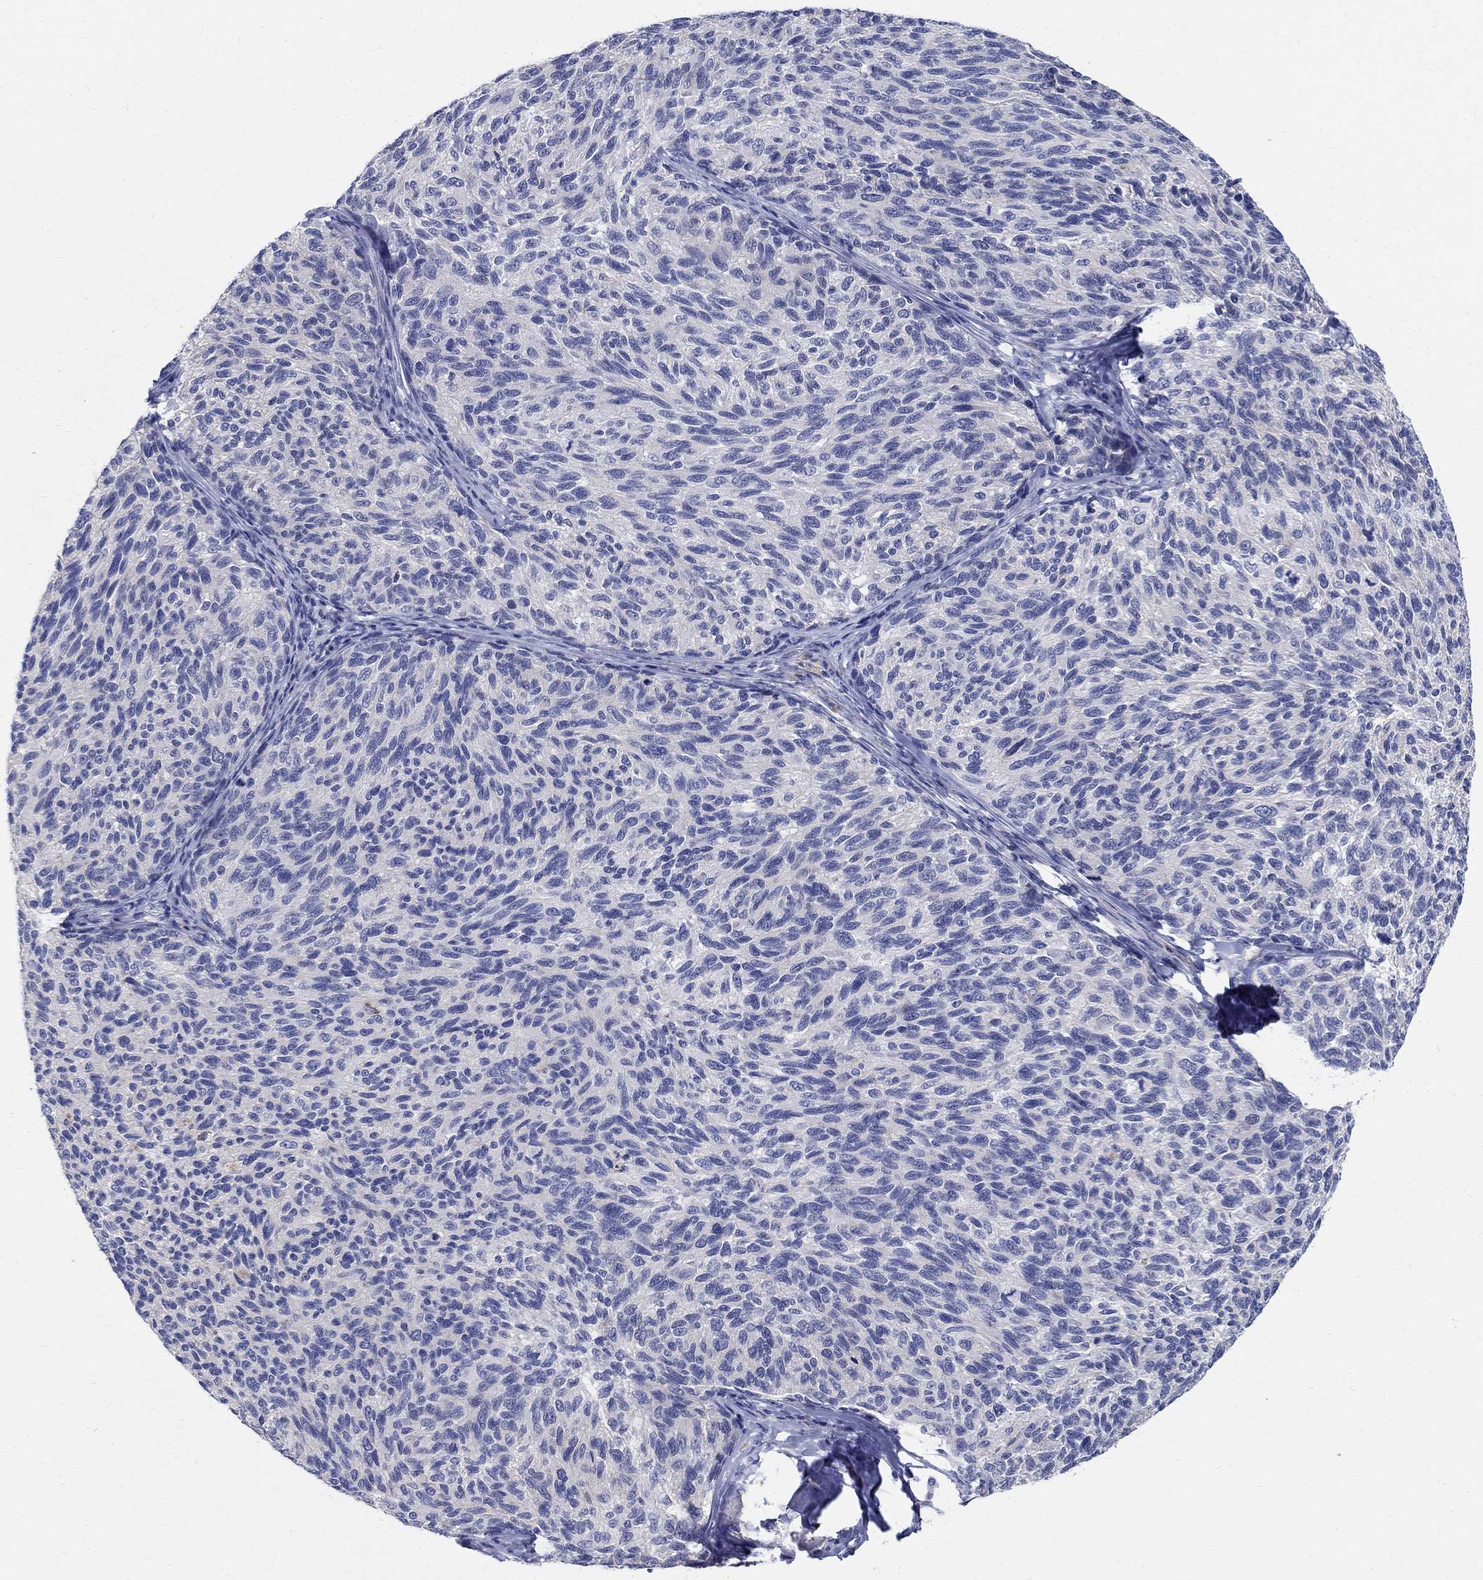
{"staining": {"intensity": "negative", "quantity": "none", "location": "none"}, "tissue": "melanoma", "cell_type": "Tumor cells", "image_type": "cancer", "snomed": [{"axis": "morphology", "description": "Malignant melanoma, NOS"}, {"axis": "topography", "description": "Skin"}], "caption": "Tumor cells show no significant protein positivity in melanoma.", "gene": "SOX2", "patient": {"sex": "female", "age": 73}}